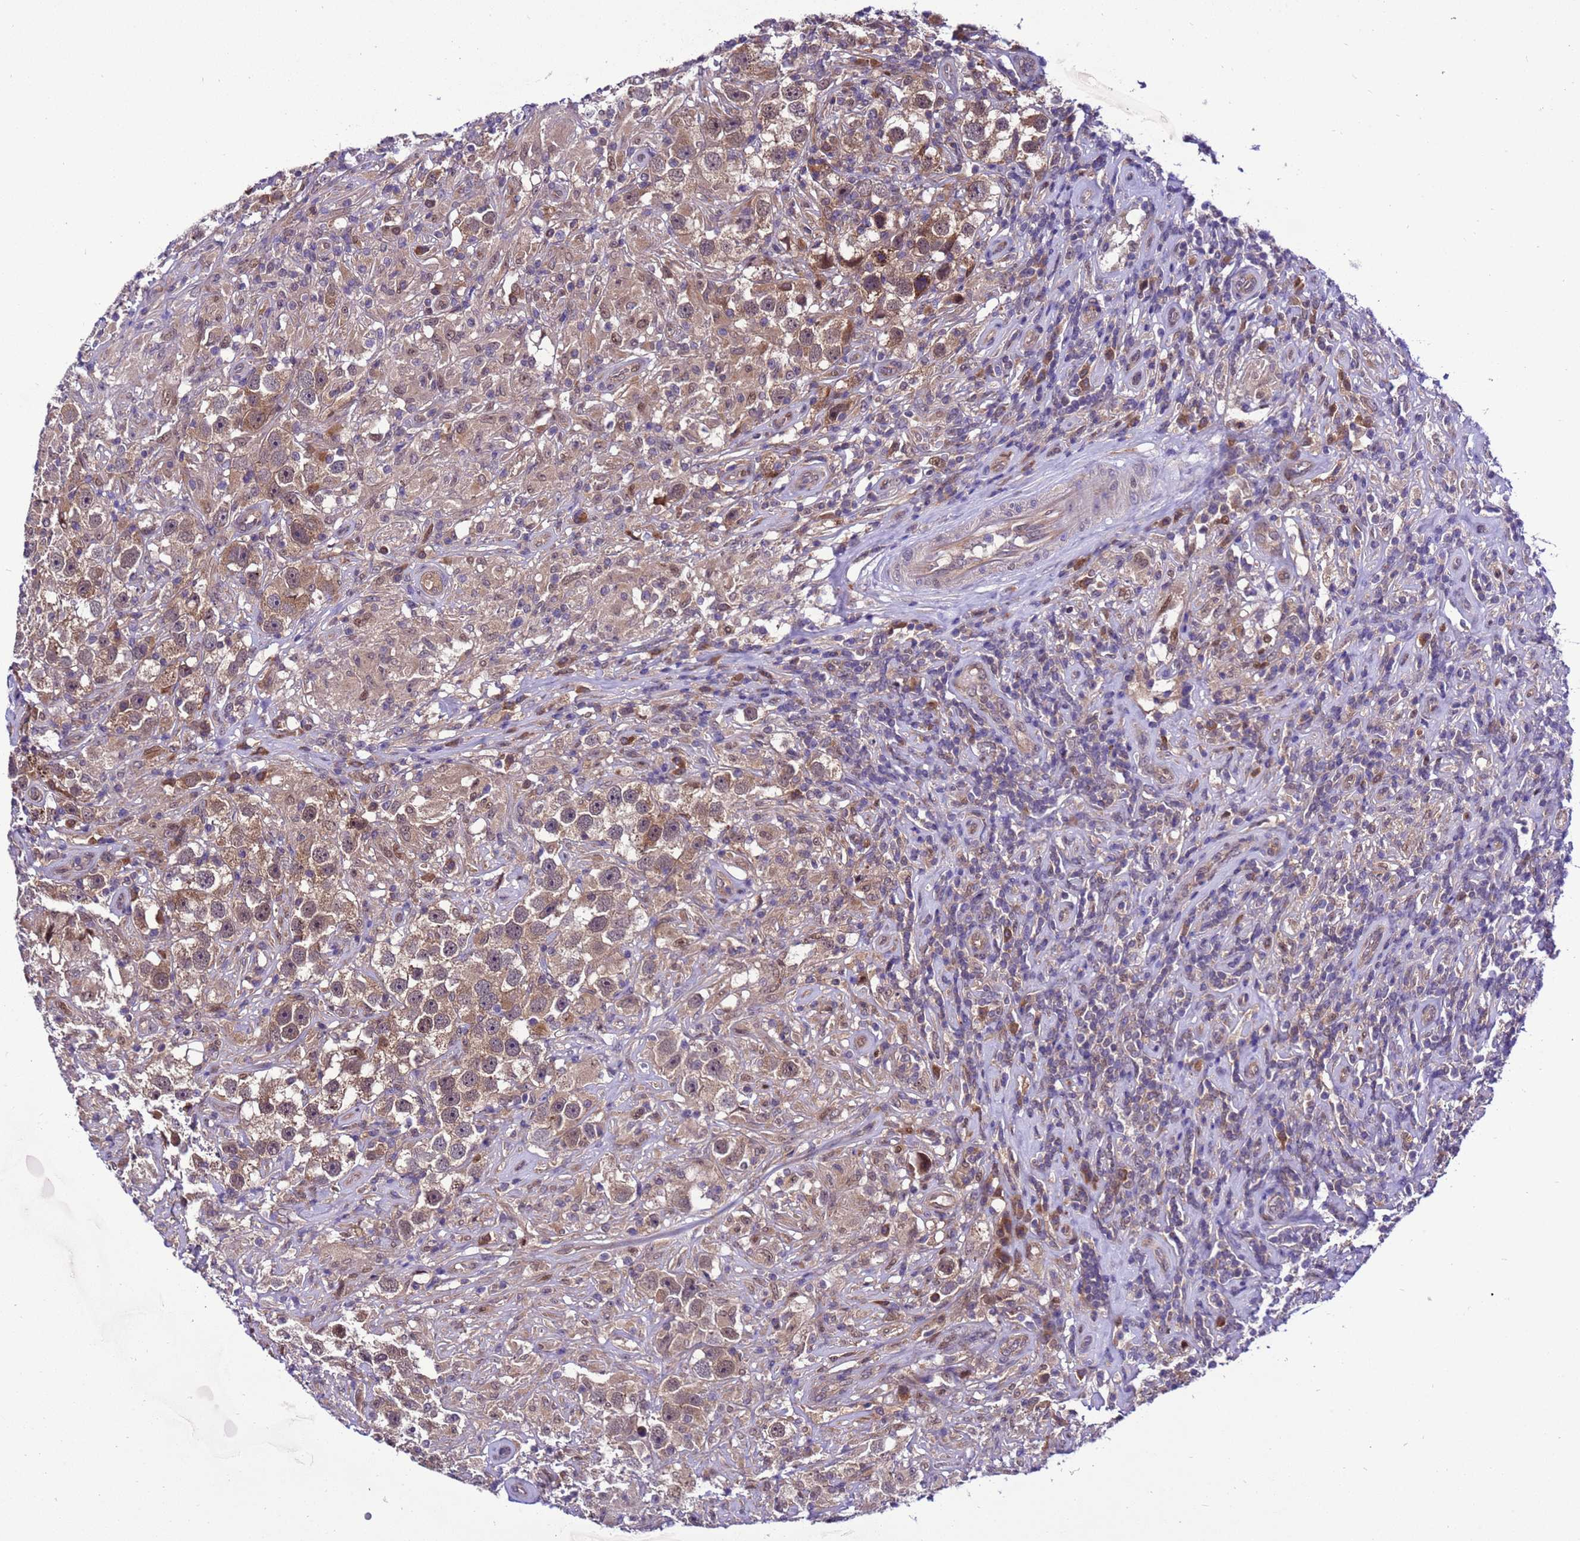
{"staining": {"intensity": "moderate", "quantity": ">75%", "location": "cytoplasmic/membranous,nuclear"}, "tissue": "testis cancer", "cell_type": "Tumor cells", "image_type": "cancer", "snomed": [{"axis": "morphology", "description": "Seminoma, NOS"}, {"axis": "topography", "description": "Testis"}], "caption": "Human testis cancer (seminoma) stained with a protein marker displays moderate staining in tumor cells.", "gene": "RASD1", "patient": {"sex": "male", "age": 49}}